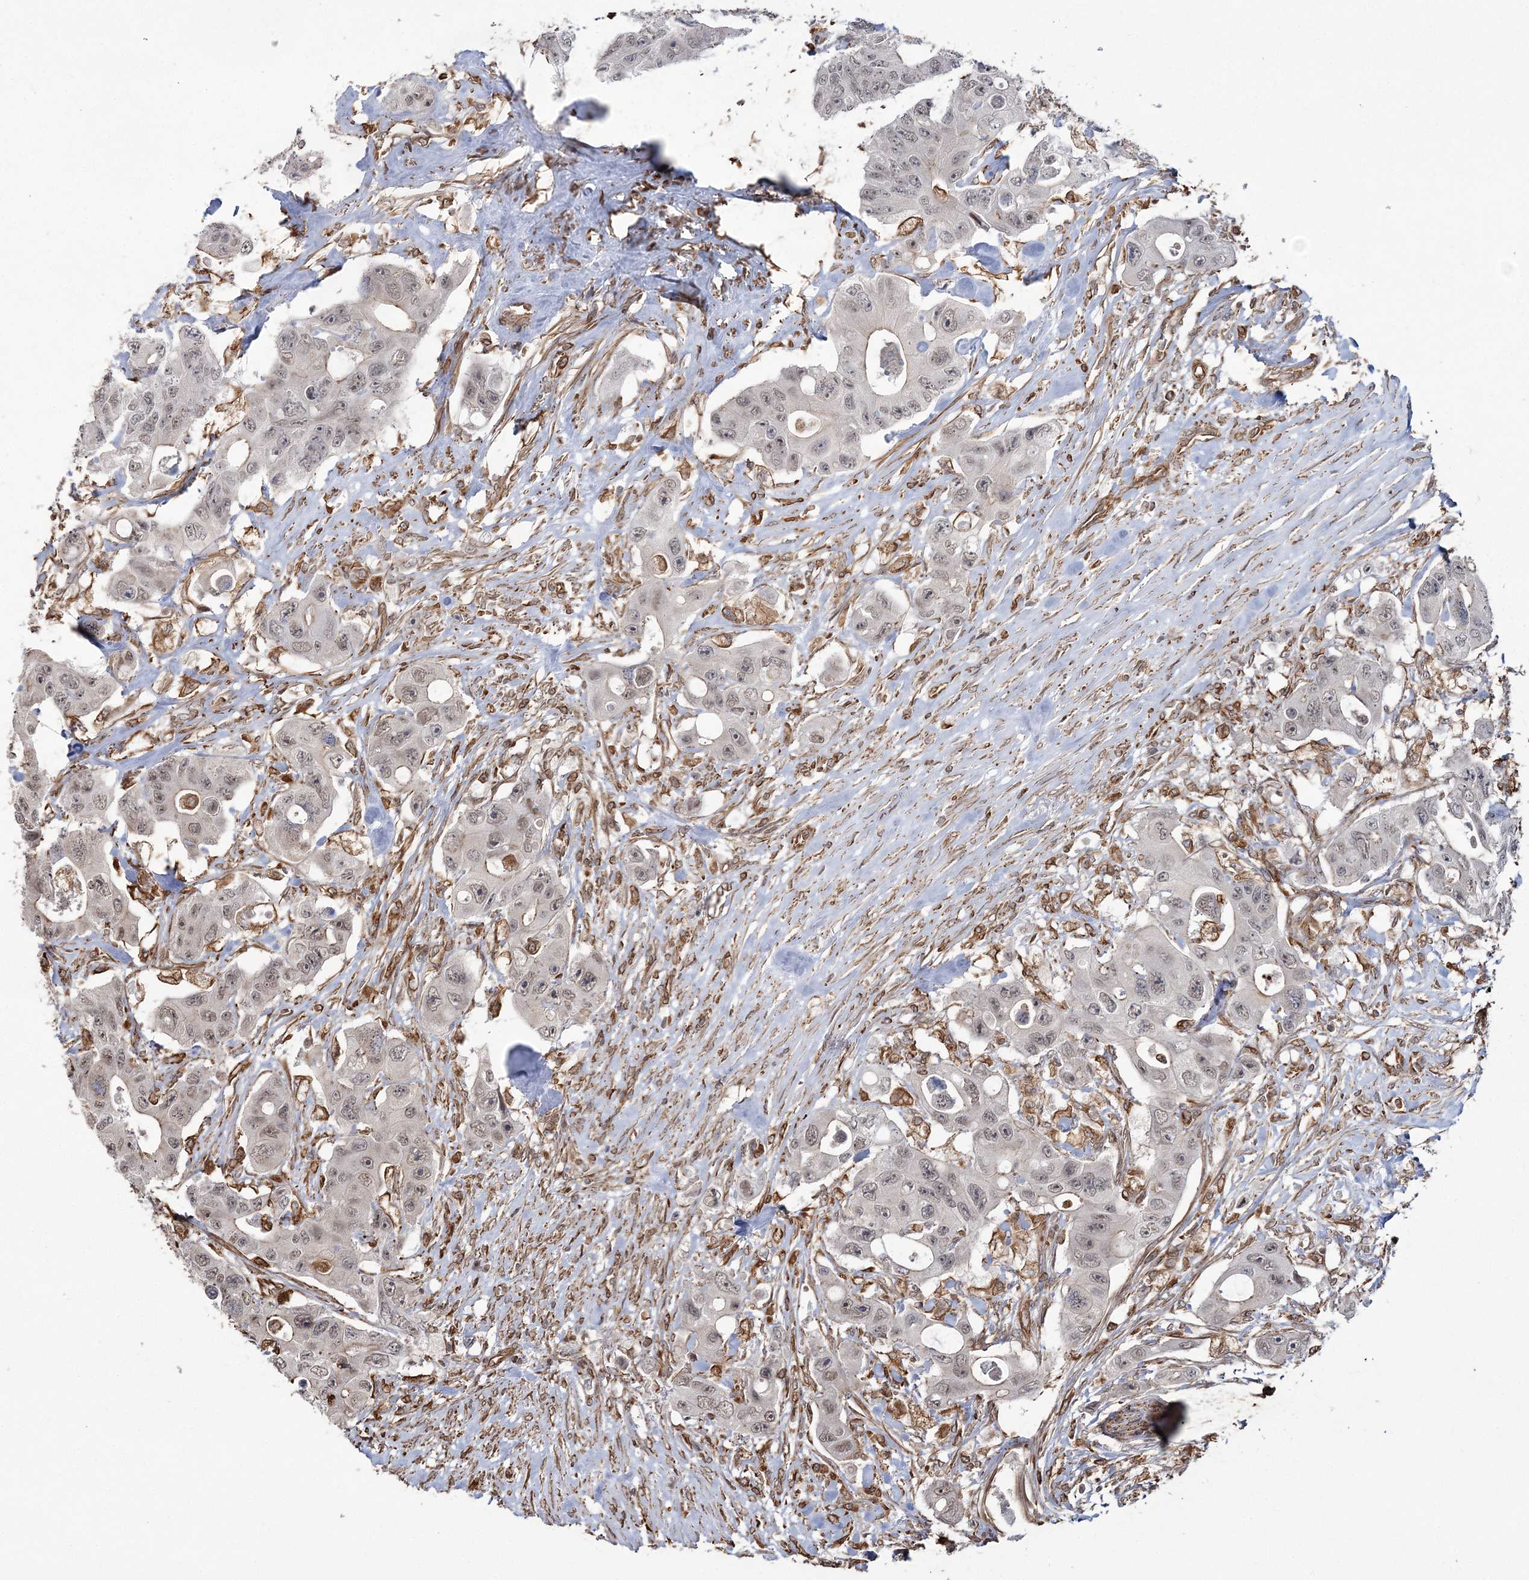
{"staining": {"intensity": "weak", "quantity": ">75%", "location": "nuclear"}, "tissue": "colorectal cancer", "cell_type": "Tumor cells", "image_type": "cancer", "snomed": [{"axis": "morphology", "description": "Adenocarcinoma, NOS"}, {"axis": "topography", "description": "Colon"}], "caption": "This is a photomicrograph of immunohistochemistry staining of colorectal adenocarcinoma, which shows weak staining in the nuclear of tumor cells.", "gene": "ATP11B", "patient": {"sex": "female", "age": 46}}